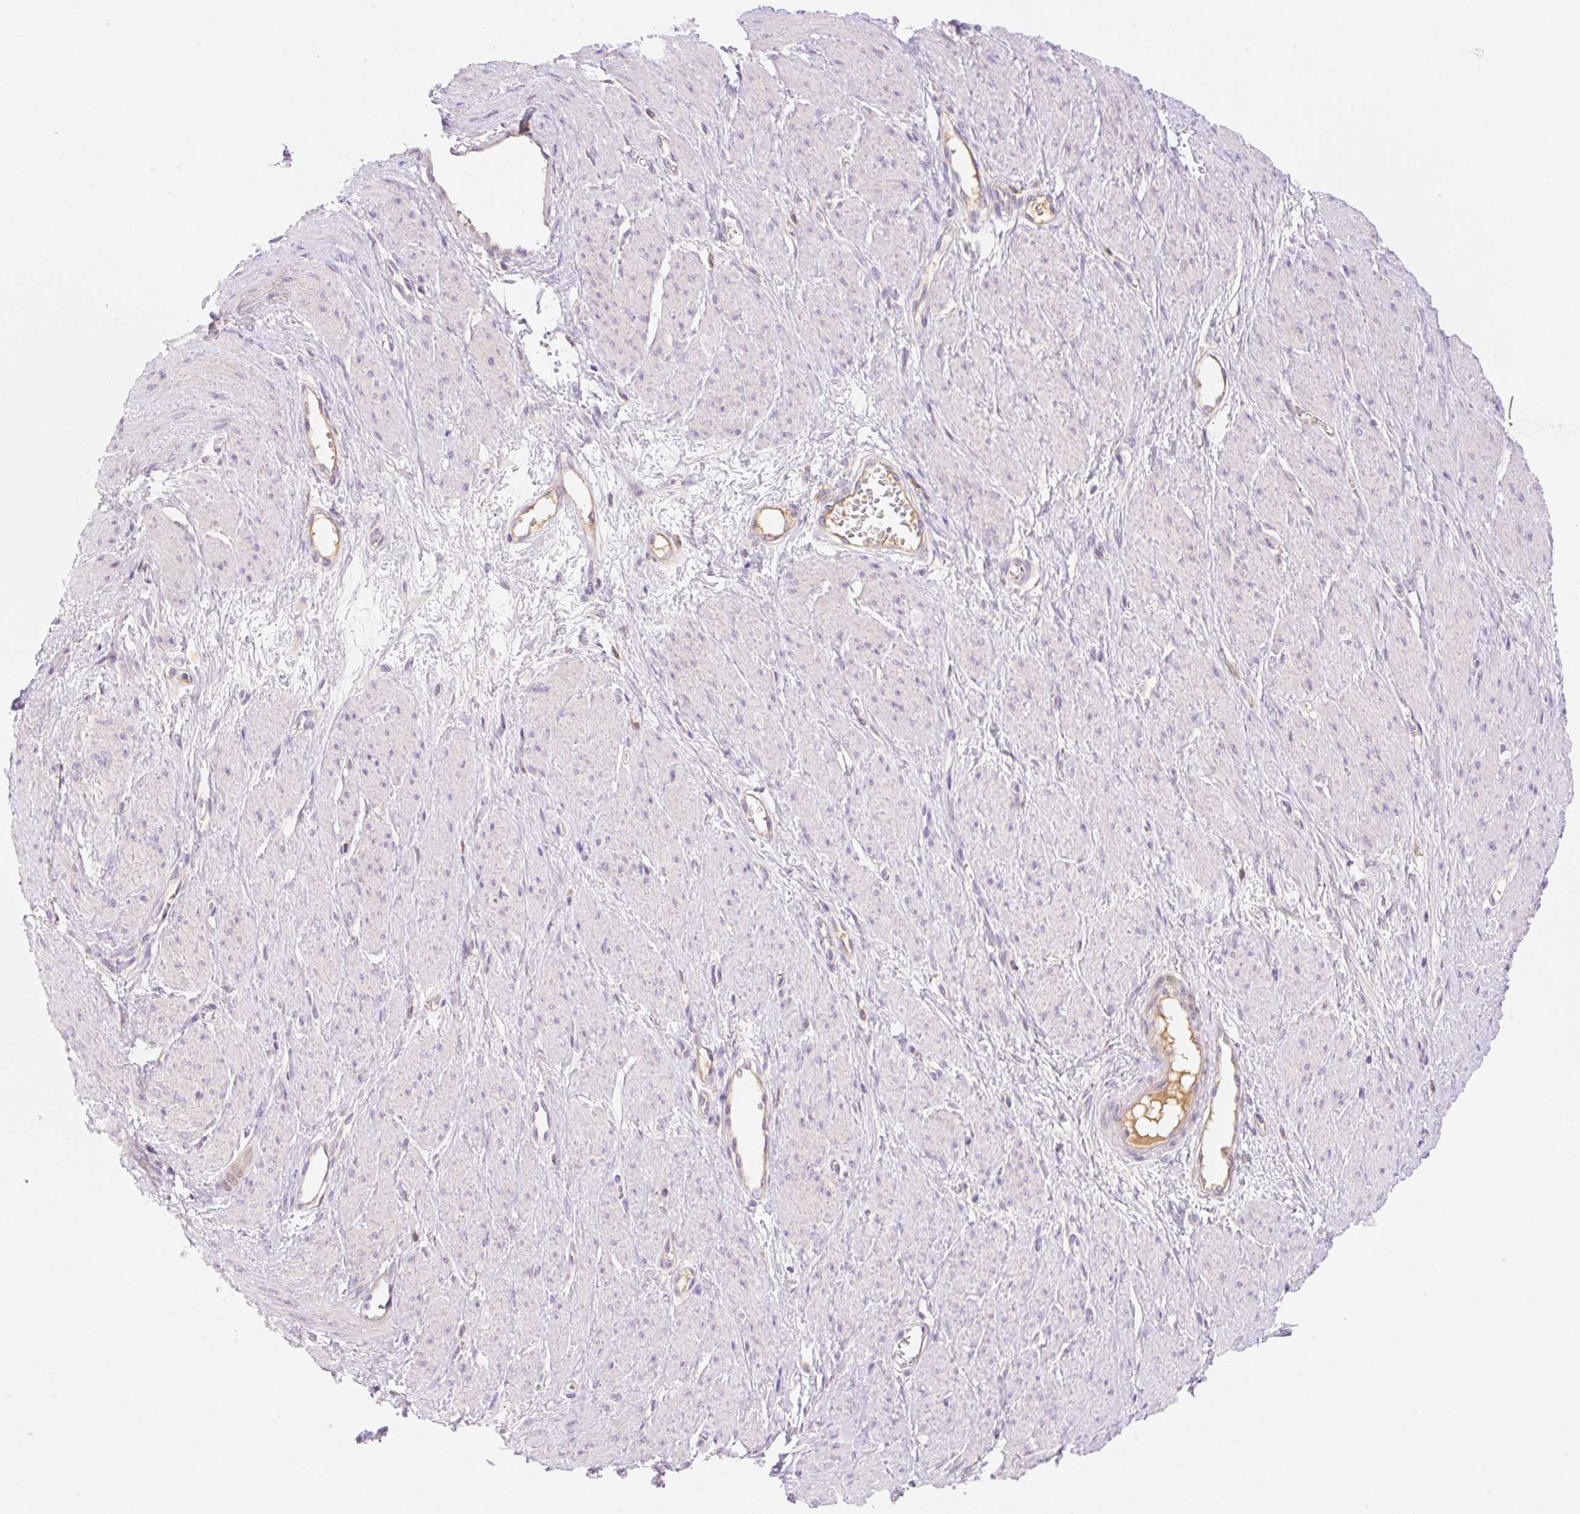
{"staining": {"intensity": "negative", "quantity": "none", "location": "none"}, "tissue": "smooth muscle", "cell_type": "Smooth muscle cells", "image_type": "normal", "snomed": [{"axis": "morphology", "description": "Normal tissue, NOS"}, {"axis": "topography", "description": "Smooth muscle"}, {"axis": "topography", "description": "Uterus"}], "caption": "This image is of benign smooth muscle stained with IHC to label a protein in brown with the nuclei are counter-stained blue. There is no positivity in smooth muscle cells. (DAB IHC with hematoxylin counter stain).", "gene": "DENND5A", "patient": {"sex": "female", "age": 39}}